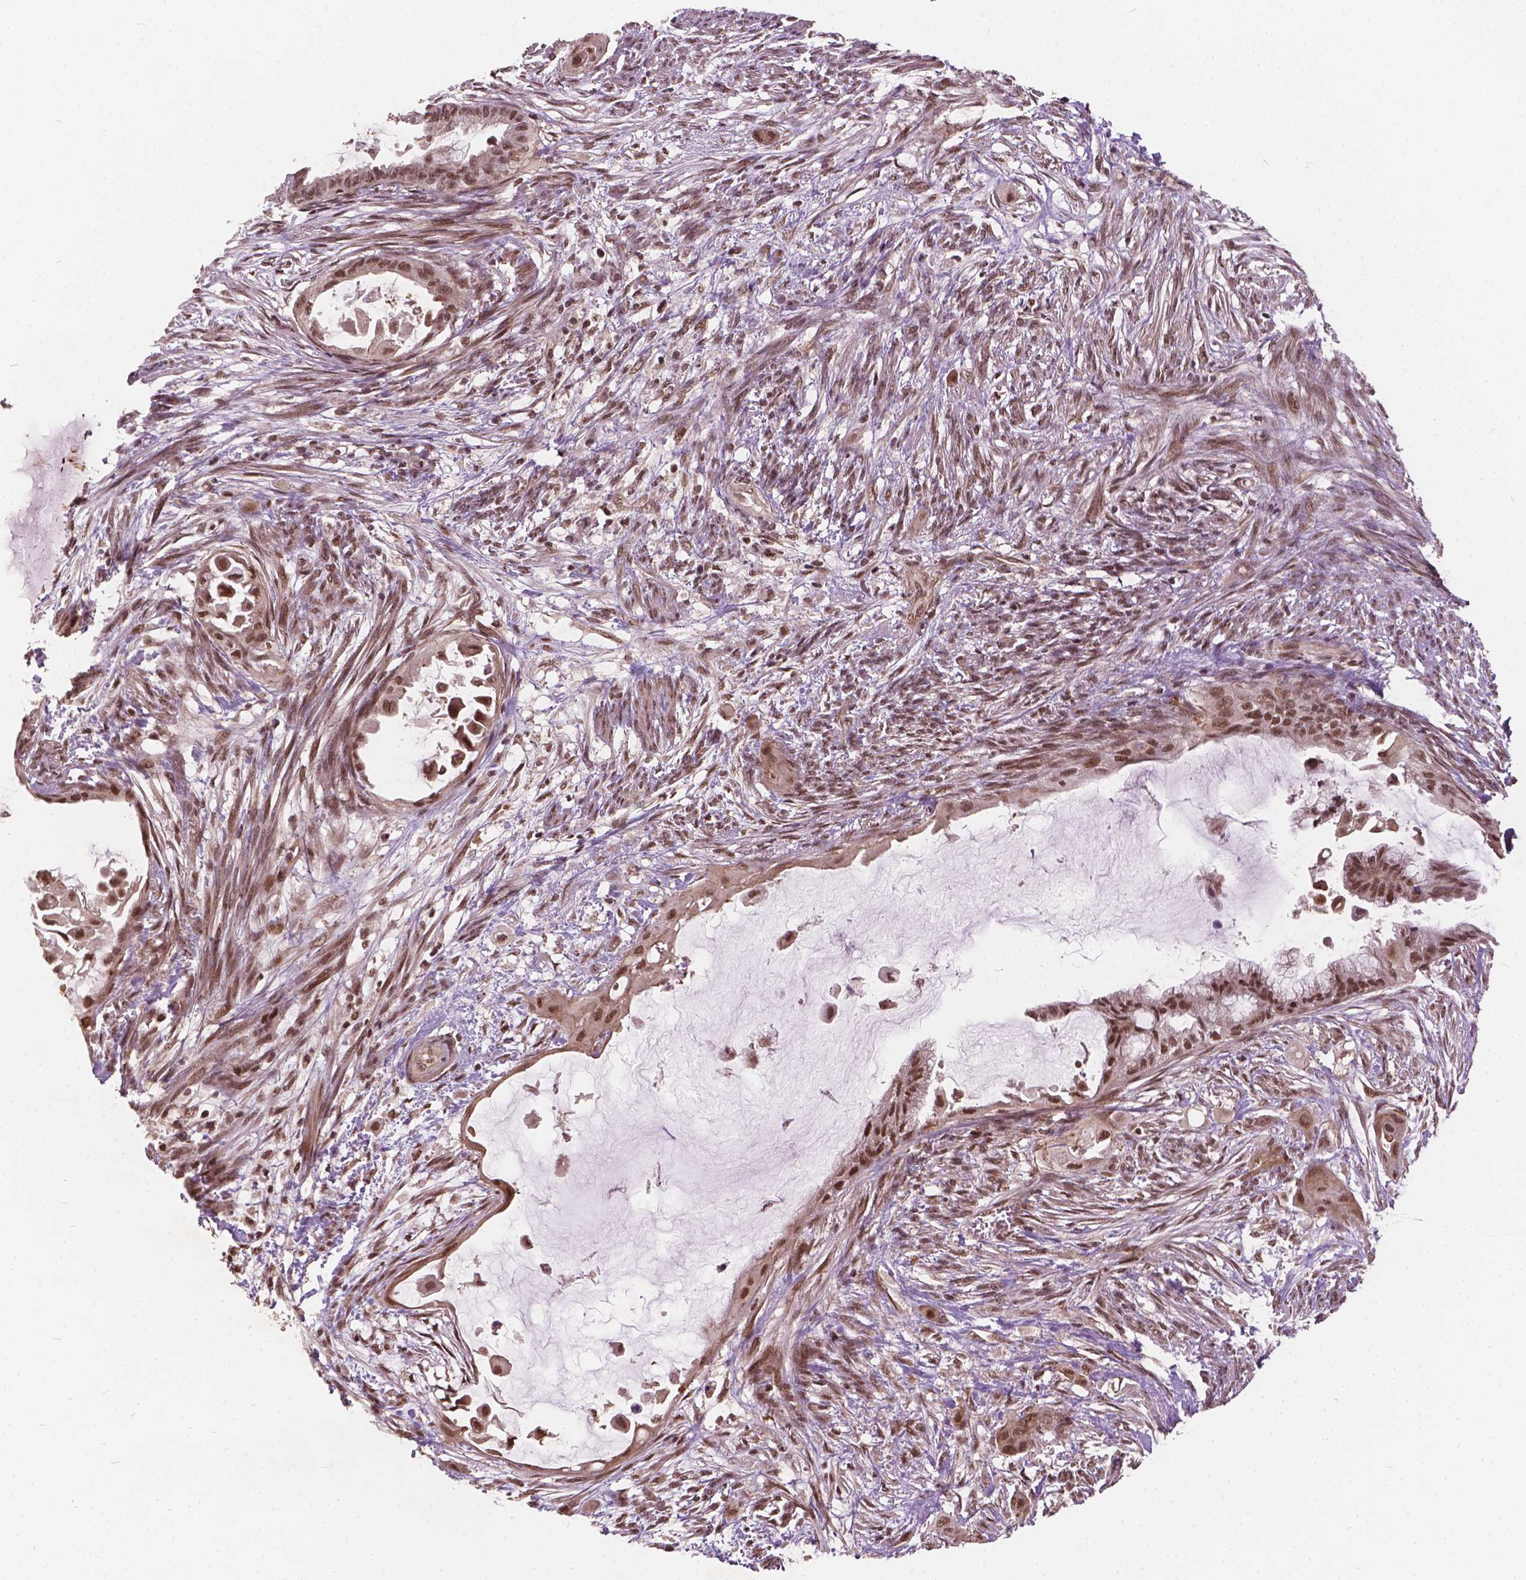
{"staining": {"intensity": "moderate", "quantity": ">75%", "location": "nuclear"}, "tissue": "endometrial cancer", "cell_type": "Tumor cells", "image_type": "cancer", "snomed": [{"axis": "morphology", "description": "Adenocarcinoma, NOS"}, {"axis": "topography", "description": "Endometrium"}], "caption": "IHC photomicrograph of neoplastic tissue: endometrial cancer stained using IHC exhibits medium levels of moderate protein expression localized specifically in the nuclear of tumor cells, appearing as a nuclear brown color.", "gene": "GPS2", "patient": {"sex": "female", "age": 86}}